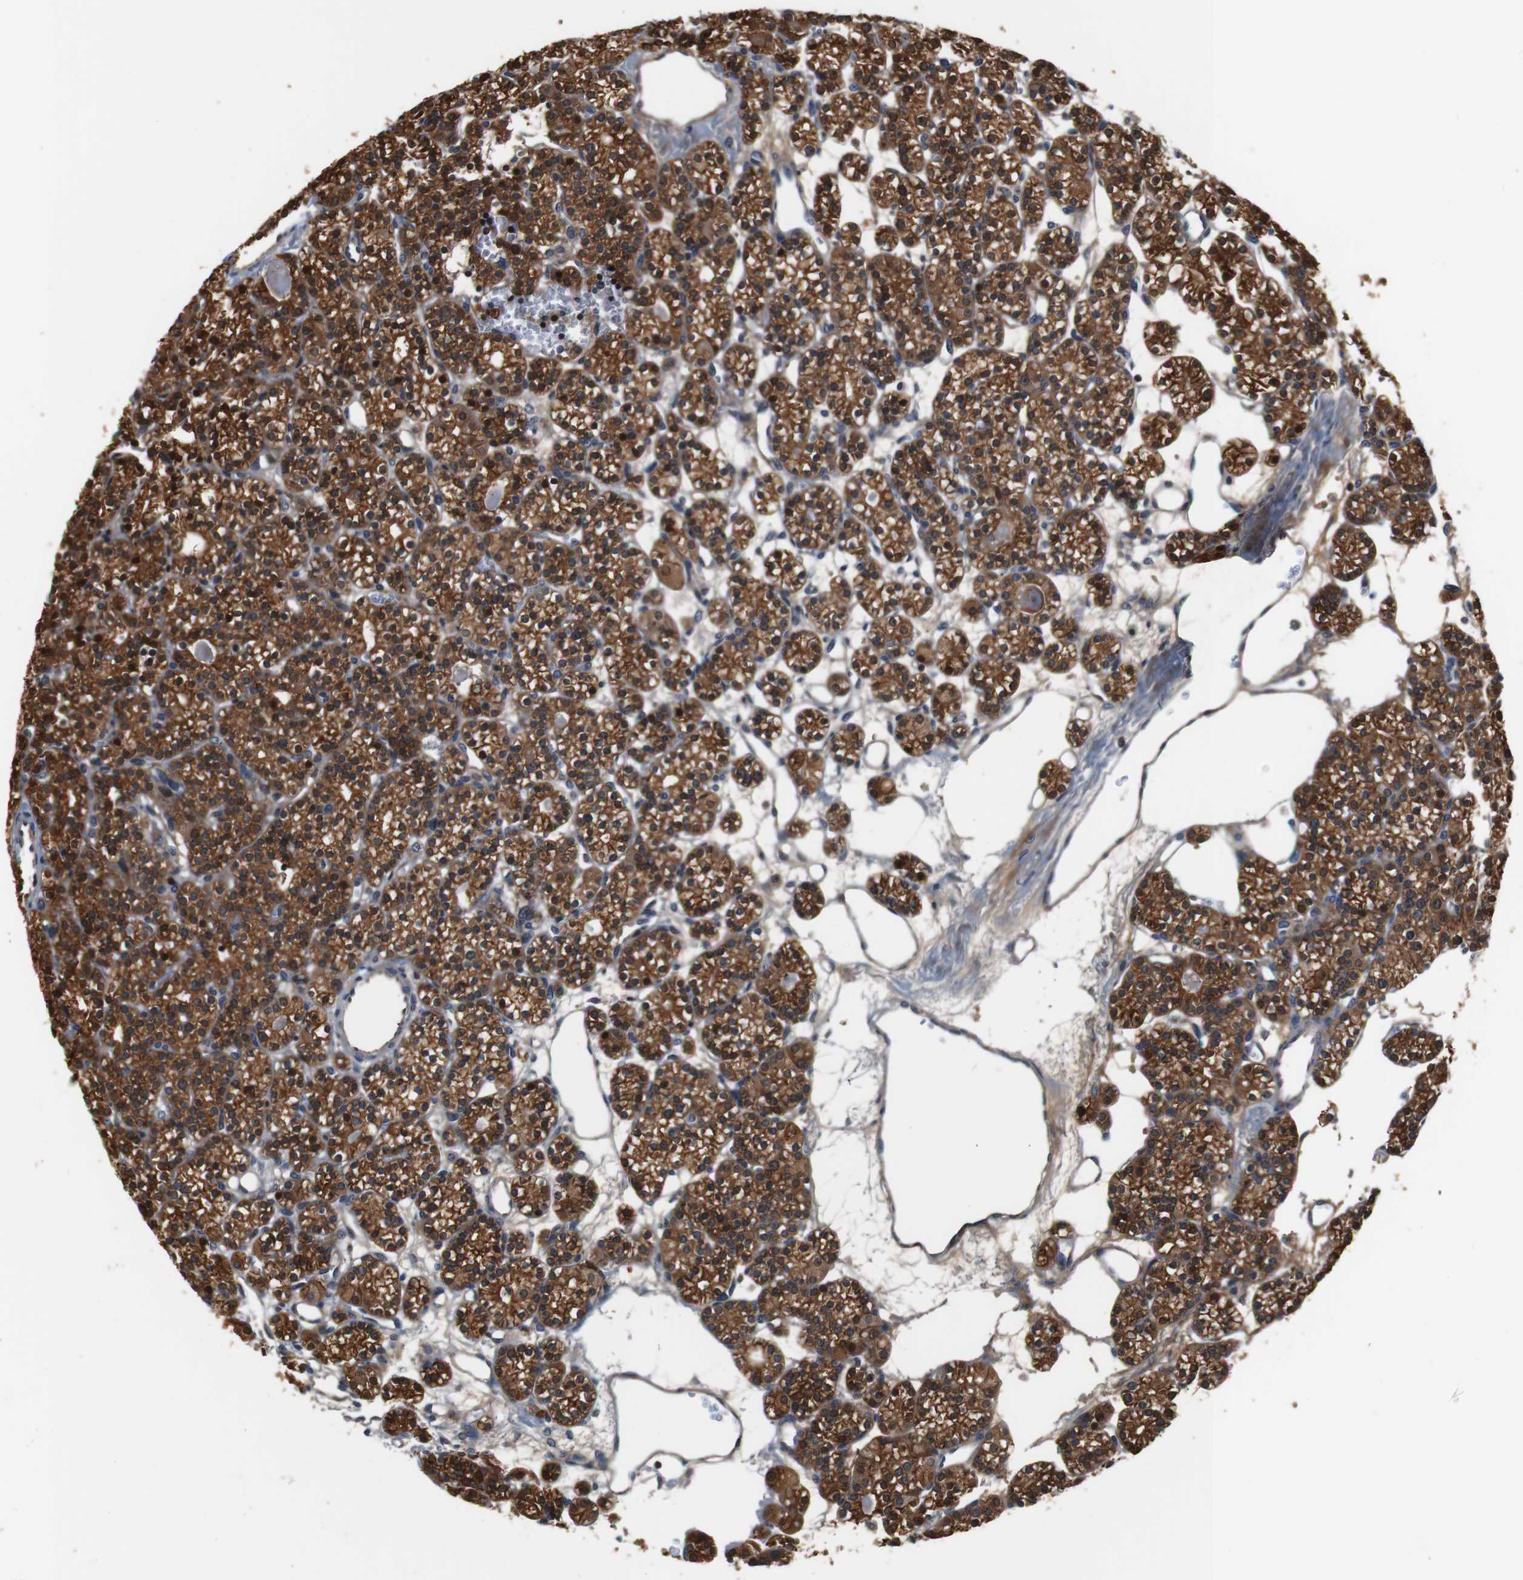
{"staining": {"intensity": "strong", "quantity": ">75%", "location": "cytoplasmic/membranous,nuclear"}, "tissue": "parathyroid gland", "cell_type": "Glandular cells", "image_type": "normal", "snomed": [{"axis": "morphology", "description": "Normal tissue, NOS"}, {"axis": "topography", "description": "Parathyroid gland"}], "caption": "Glandular cells show high levels of strong cytoplasmic/membranous,nuclear expression in approximately >75% of cells in unremarkable parathyroid gland. (brown staining indicates protein expression, while blue staining denotes nuclei).", "gene": "LRP4", "patient": {"sex": "female", "age": 64}}